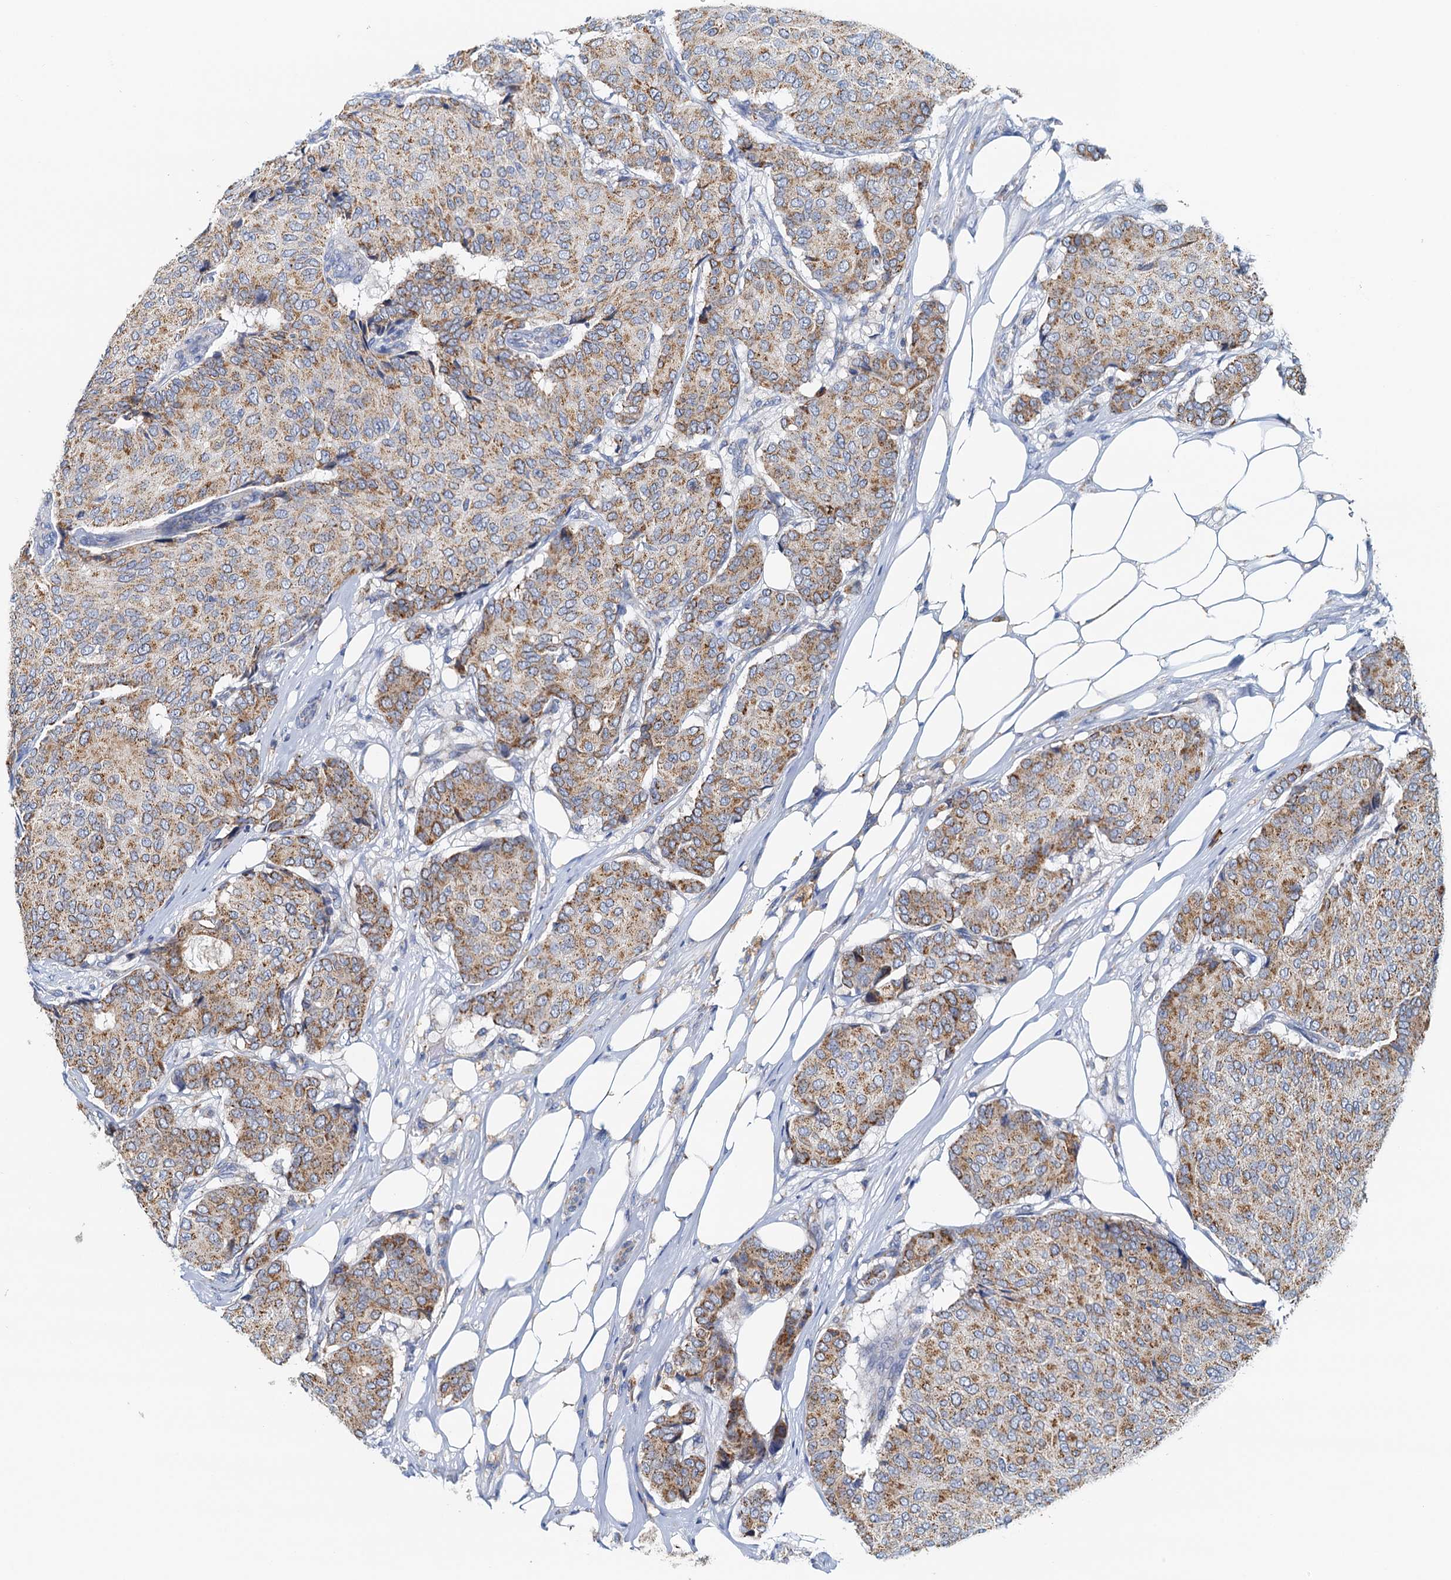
{"staining": {"intensity": "moderate", "quantity": ">75%", "location": "cytoplasmic/membranous"}, "tissue": "breast cancer", "cell_type": "Tumor cells", "image_type": "cancer", "snomed": [{"axis": "morphology", "description": "Duct carcinoma"}, {"axis": "topography", "description": "Breast"}], "caption": "Breast cancer (intraductal carcinoma) stained with DAB IHC shows medium levels of moderate cytoplasmic/membranous positivity in about >75% of tumor cells.", "gene": "POC1A", "patient": {"sex": "female", "age": 75}}